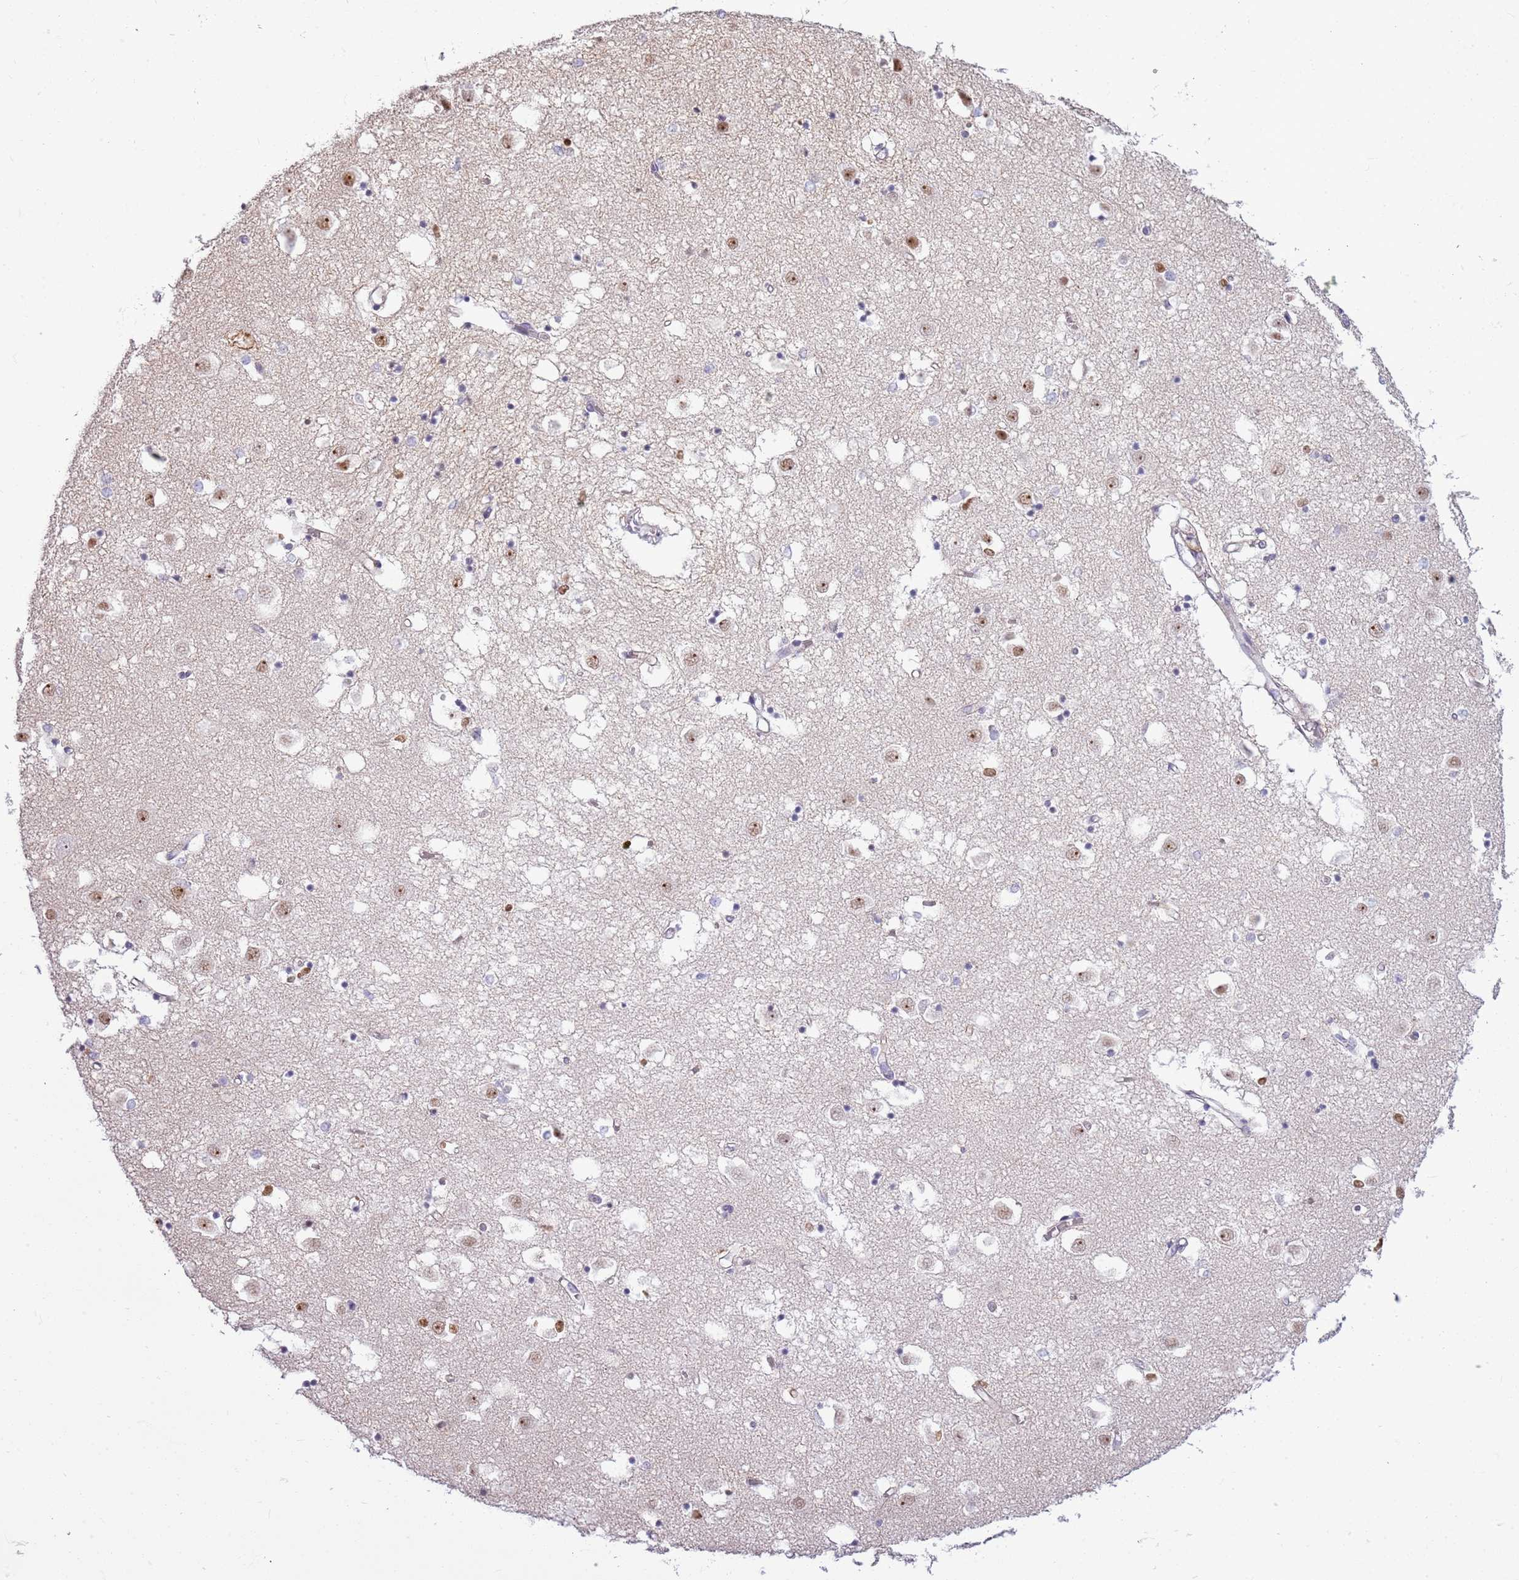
{"staining": {"intensity": "moderate", "quantity": "<25%", "location": "nuclear"}, "tissue": "caudate", "cell_type": "Glial cells", "image_type": "normal", "snomed": [{"axis": "morphology", "description": "Normal tissue, NOS"}, {"axis": "topography", "description": "Lateral ventricle wall"}], "caption": "Immunohistochemistry histopathology image of benign caudate stained for a protein (brown), which exhibits low levels of moderate nuclear staining in about <25% of glial cells.", "gene": "DHX32", "patient": {"sex": "male", "age": 70}}